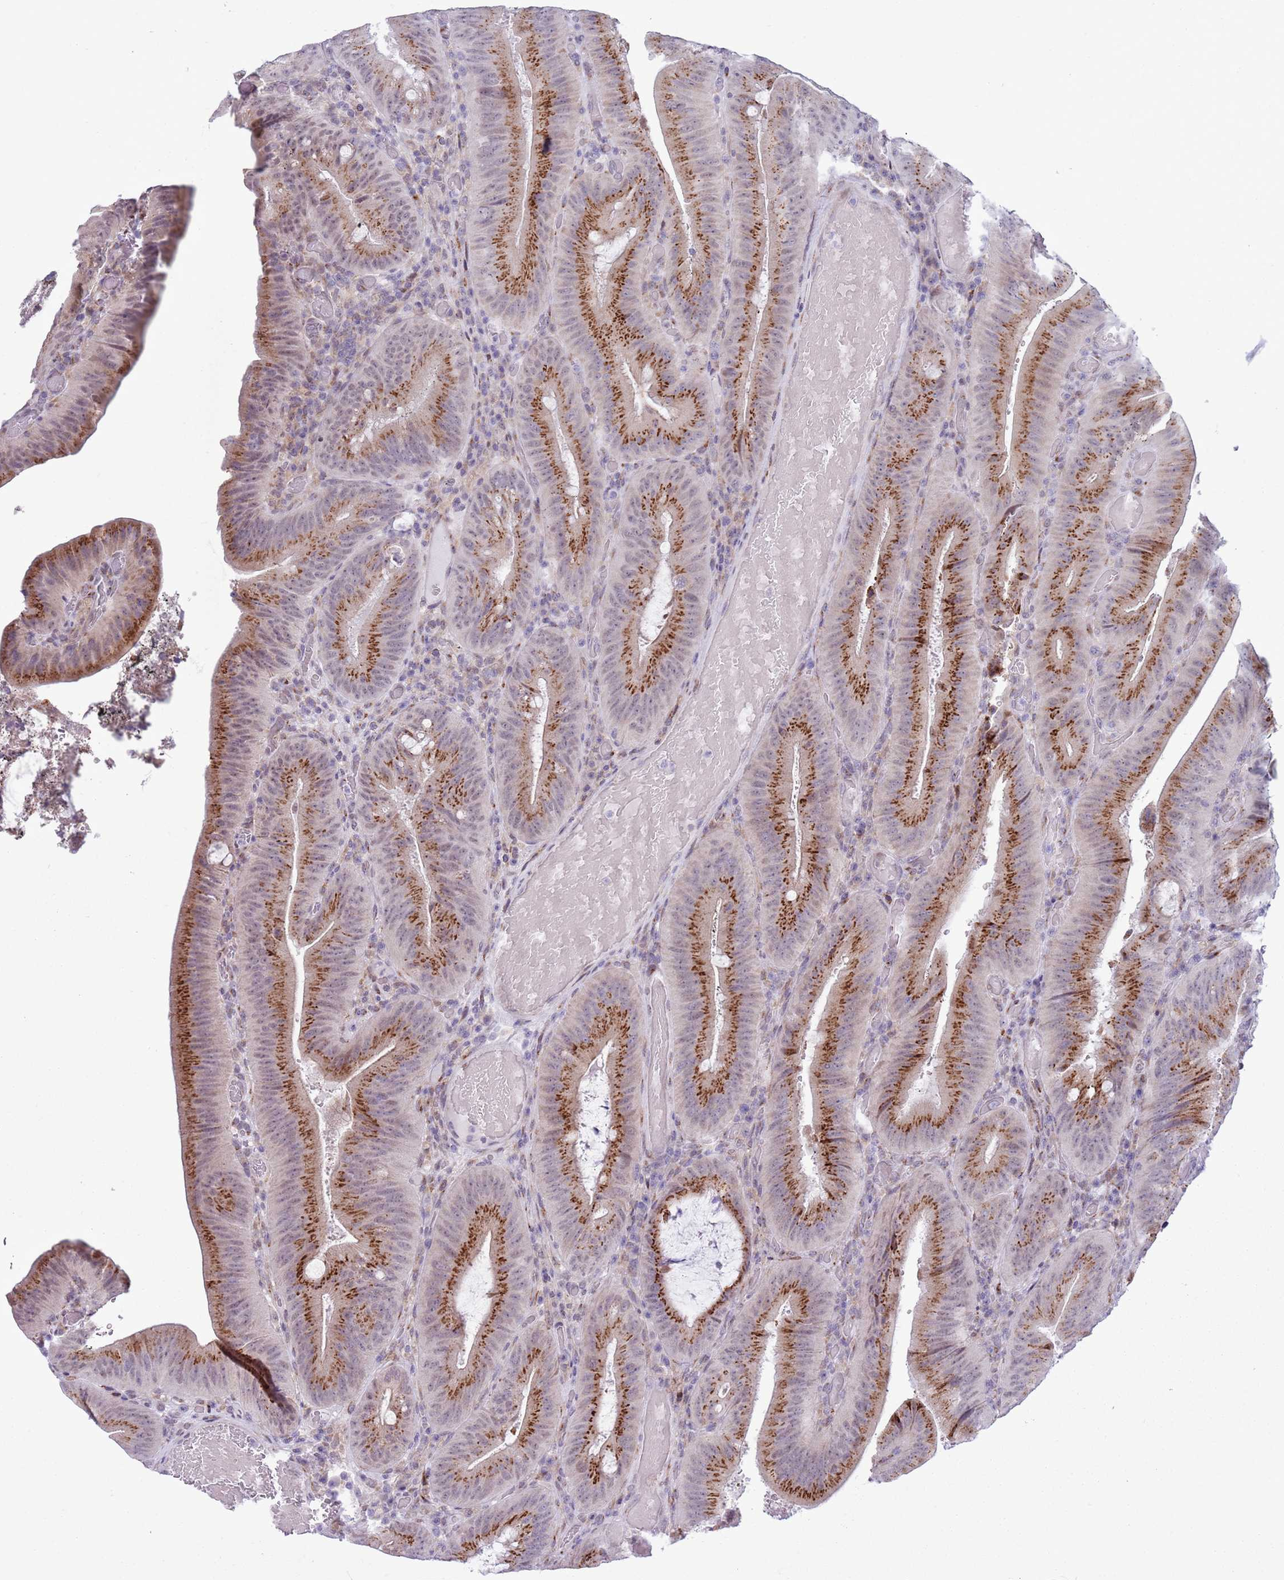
{"staining": {"intensity": "strong", "quantity": ">75%", "location": "cytoplasmic/membranous"}, "tissue": "colorectal cancer", "cell_type": "Tumor cells", "image_type": "cancer", "snomed": [{"axis": "morphology", "description": "Adenocarcinoma, NOS"}, {"axis": "topography", "description": "Colon"}], "caption": "Adenocarcinoma (colorectal) was stained to show a protein in brown. There is high levels of strong cytoplasmic/membranous expression in approximately >75% of tumor cells.", "gene": "ZNF576", "patient": {"sex": "female", "age": 43}}